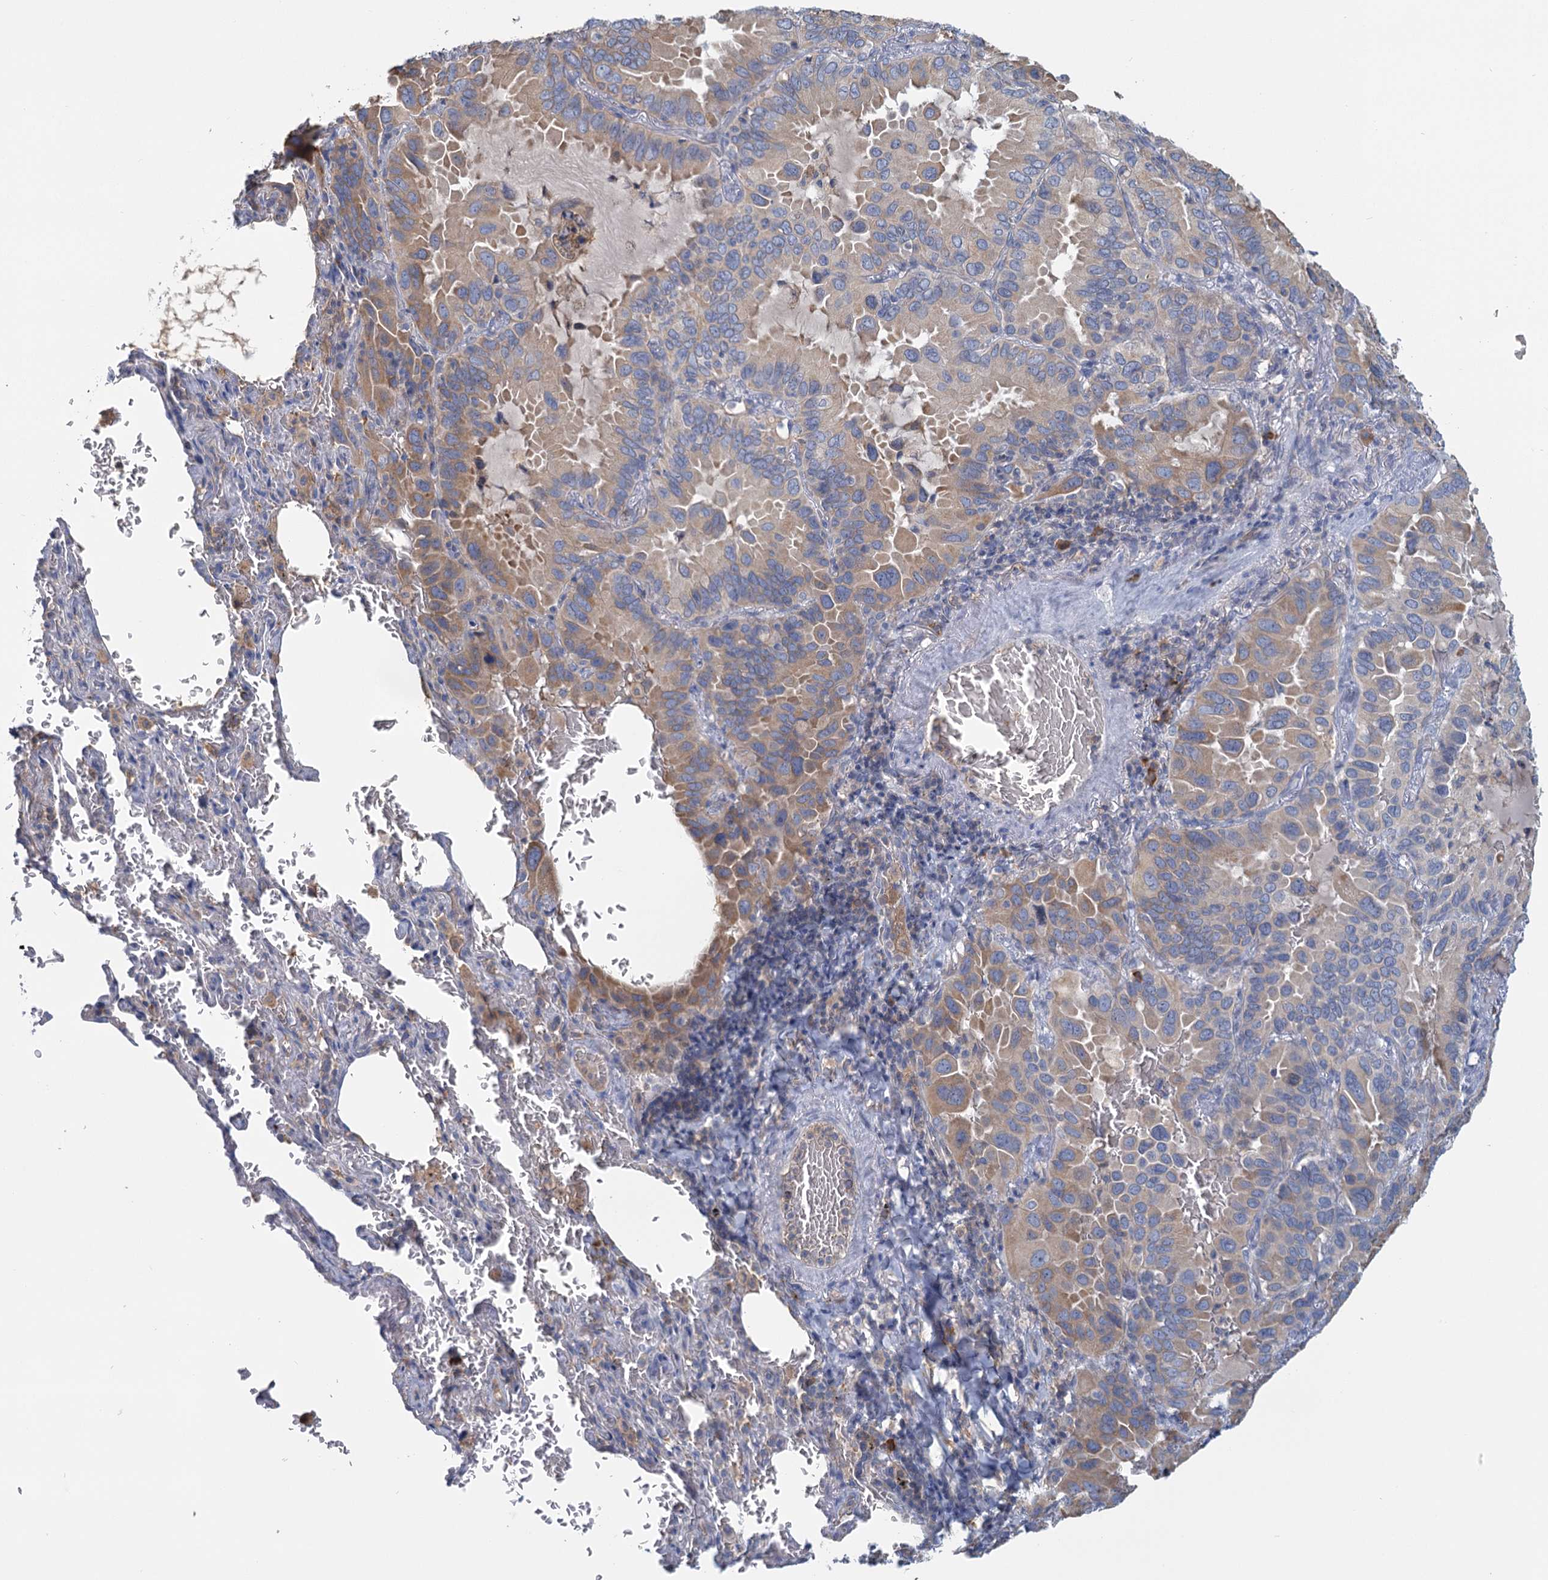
{"staining": {"intensity": "moderate", "quantity": "<25%", "location": "cytoplasmic/membranous"}, "tissue": "lung cancer", "cell_type": "Tumor cells", "image_type": "cancer", "snomed": [{"axis": "morphology", "description": "Adenocarcinoma, NOS"}, {"axis": "topography", "description": "Lung"}], "caption": "There is low levels of moderate cytoplasmic/membranous positivity in tumor cells of adenocarcinoma (lung), as demonstrated by immunohistochemical staining (brown color).", "gene": "ANKRD16", "patient": {"sex": "male", "age": 64}}